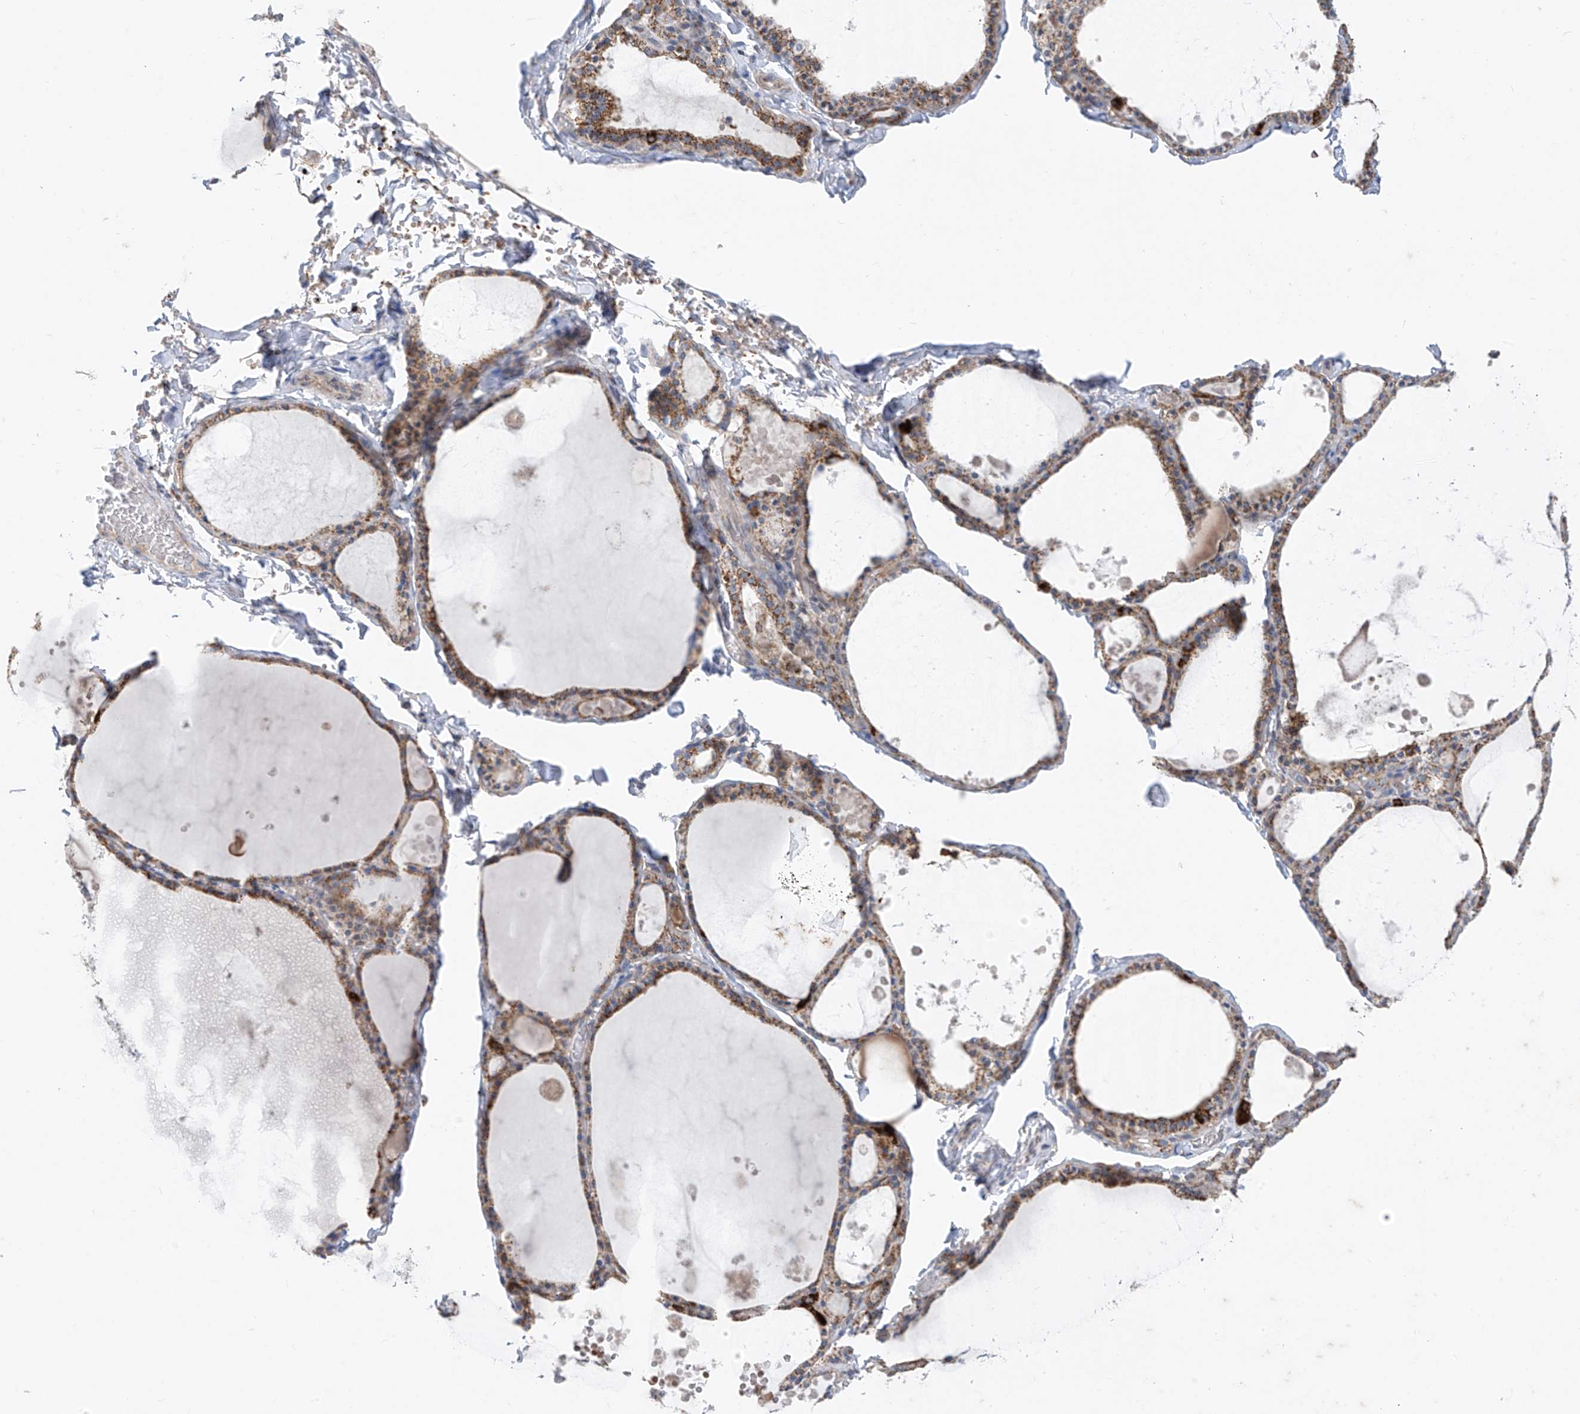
{"staining": {"intensity": "moderate", "quantity": ">75%", "location": "cytoplasmic/membranous"}, "tissue": "thyroid gland", "cell_type": "Glandular cells", "image_type": "normal", "snomed": [{"axis": "morphology", "description": "Normal tissue, NOS"}, {"axis": "topography", "description": "Thyroid gland"}], "caption": "Approximately >75% of glandular cells in benign thyroid gland show moderate cytoplasmic/membranous protein positivity as visualized by brown immunohistochemical staining.", "gene": "EOMES", "patient": {"sex": "male", "age": 56}}